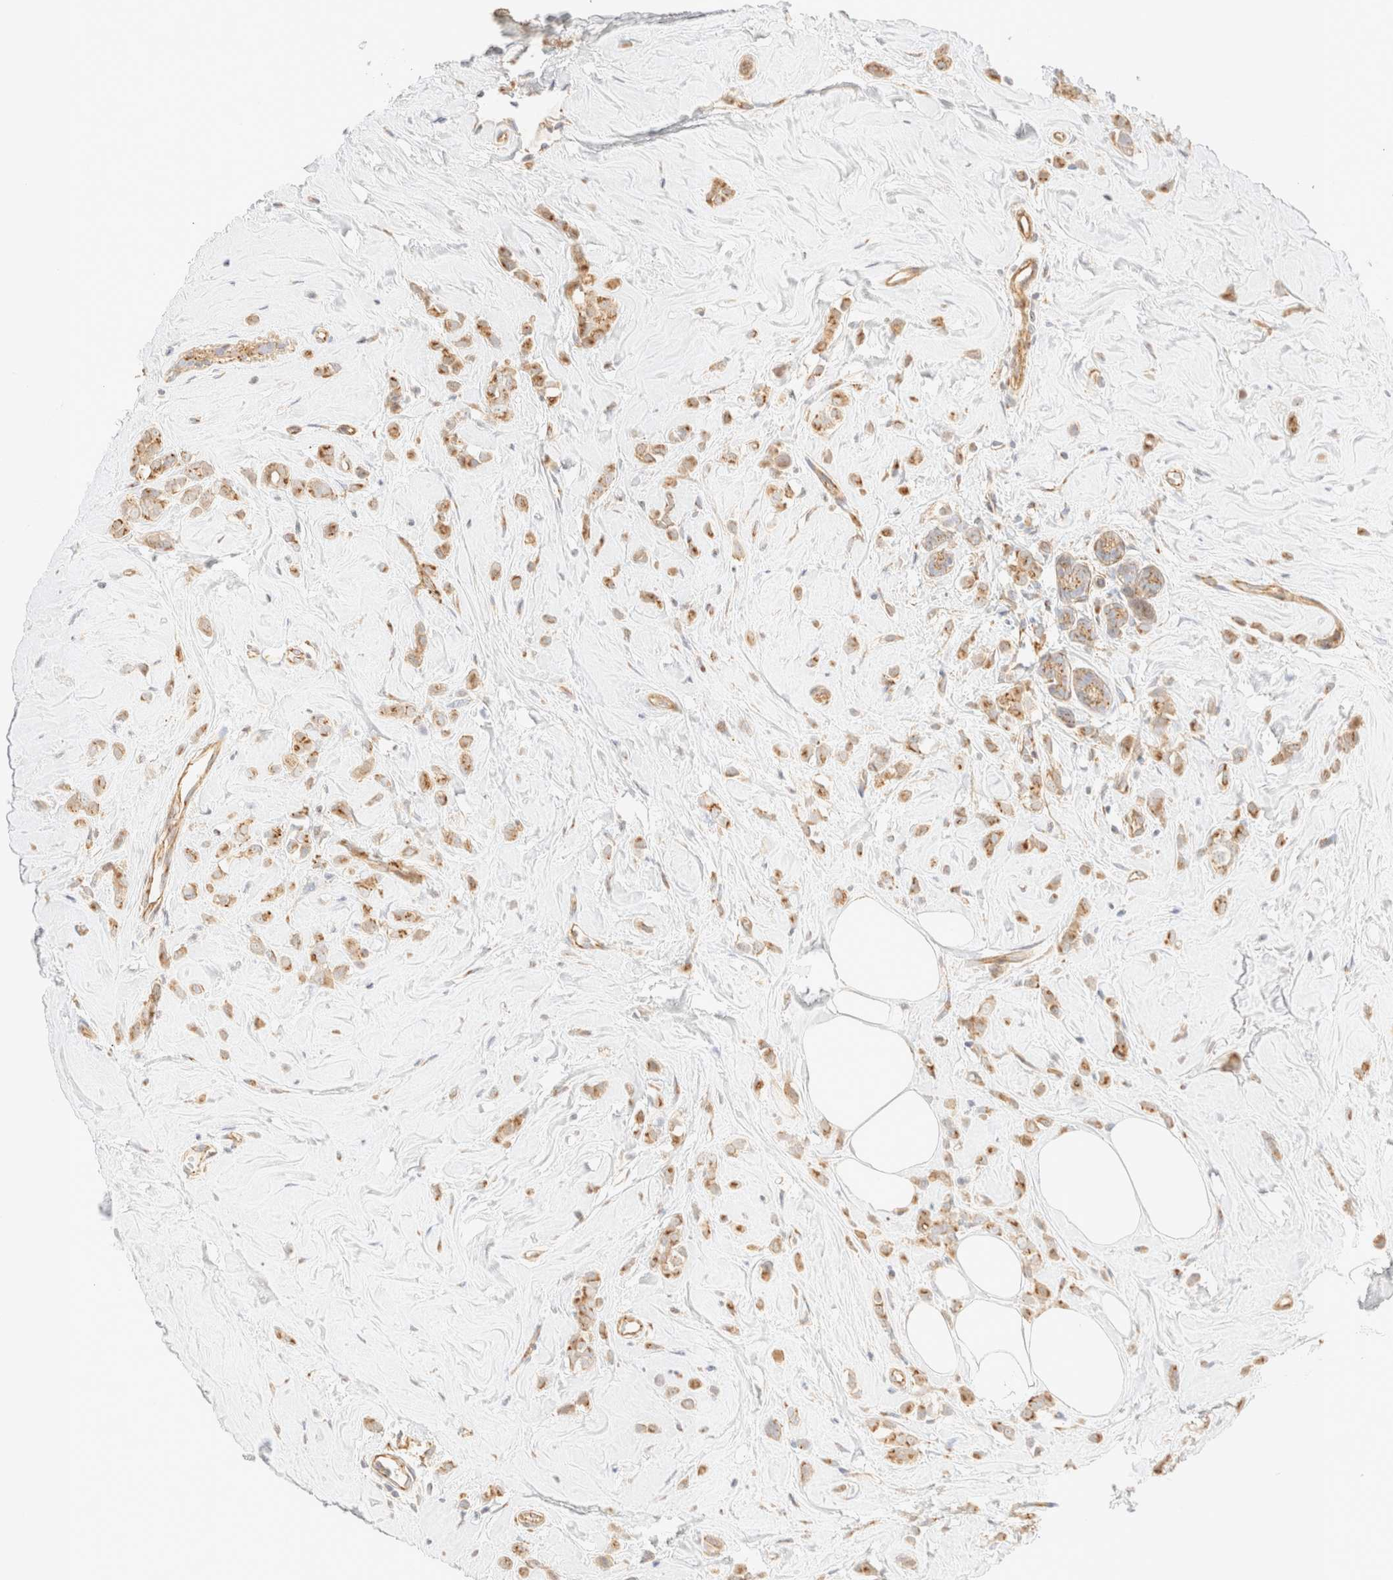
{"staining": {"intensity": "moderate", "quantity": ">75%", "location": "cytoplasmic/membranous"}, "tissue": "breast cancer", "cell_type": "Tumor cells", "image_type": "cancer", "snomed": [{"axis": "morphology", "description": "Lobular carcinoma"}, {"axis": "topography", "description": "Breast"}], "caption": "Brown immunohistochemical staining in human lobular carcinoma (breast) demonstrates moderate cytoplasmic/membranous expression in about >75% of tumor cells. (IHC, brightfield microscopy, high magnification).", "gene": "MYO10", "patient": {"sex": "female", "age": 47}}